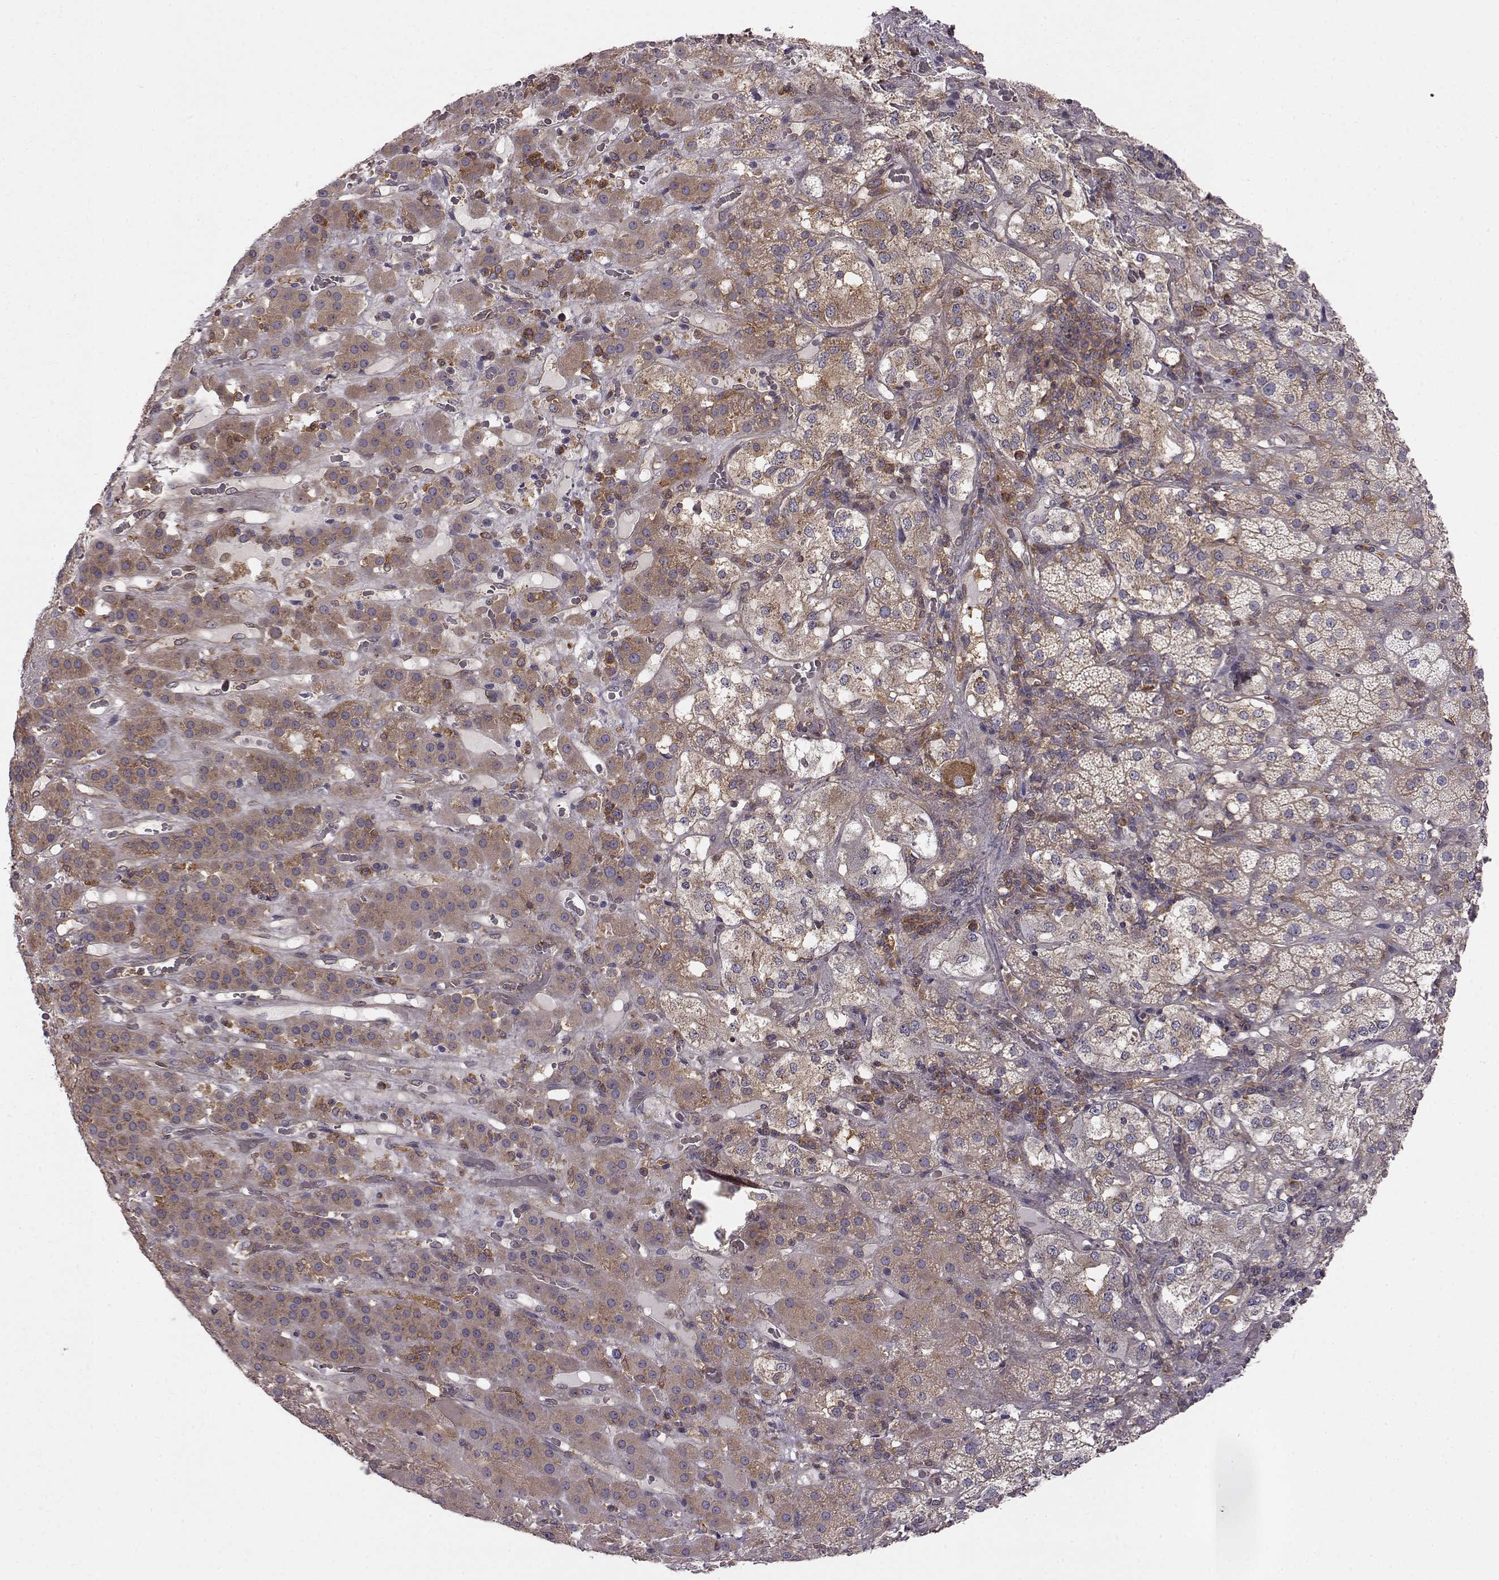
{"staining": {"intensity": "weak", "quantity": ">75%", "location": "cytoplasmic/membranous"}, "tissue": "adrenal gland", "cell_type": "Glandular cells", "image_type": "normal", "snomed": [{"axis": "morphology", "description": "Normal tissue, NOS"}, {"axis": "topography", "description": "Adrenal gland"}], "caption": "A low amount of weak cytoplasmic/membranous positivity is present in approximately >75% of glandular cells in unremarkable adrenal gland. (Stains: DAB in brown, nuclei in blue, Microscopy: brightfield microscopy at high magnification).", "gene": "RABGAP1", "patient": {"sex": "male", "age": 57}}